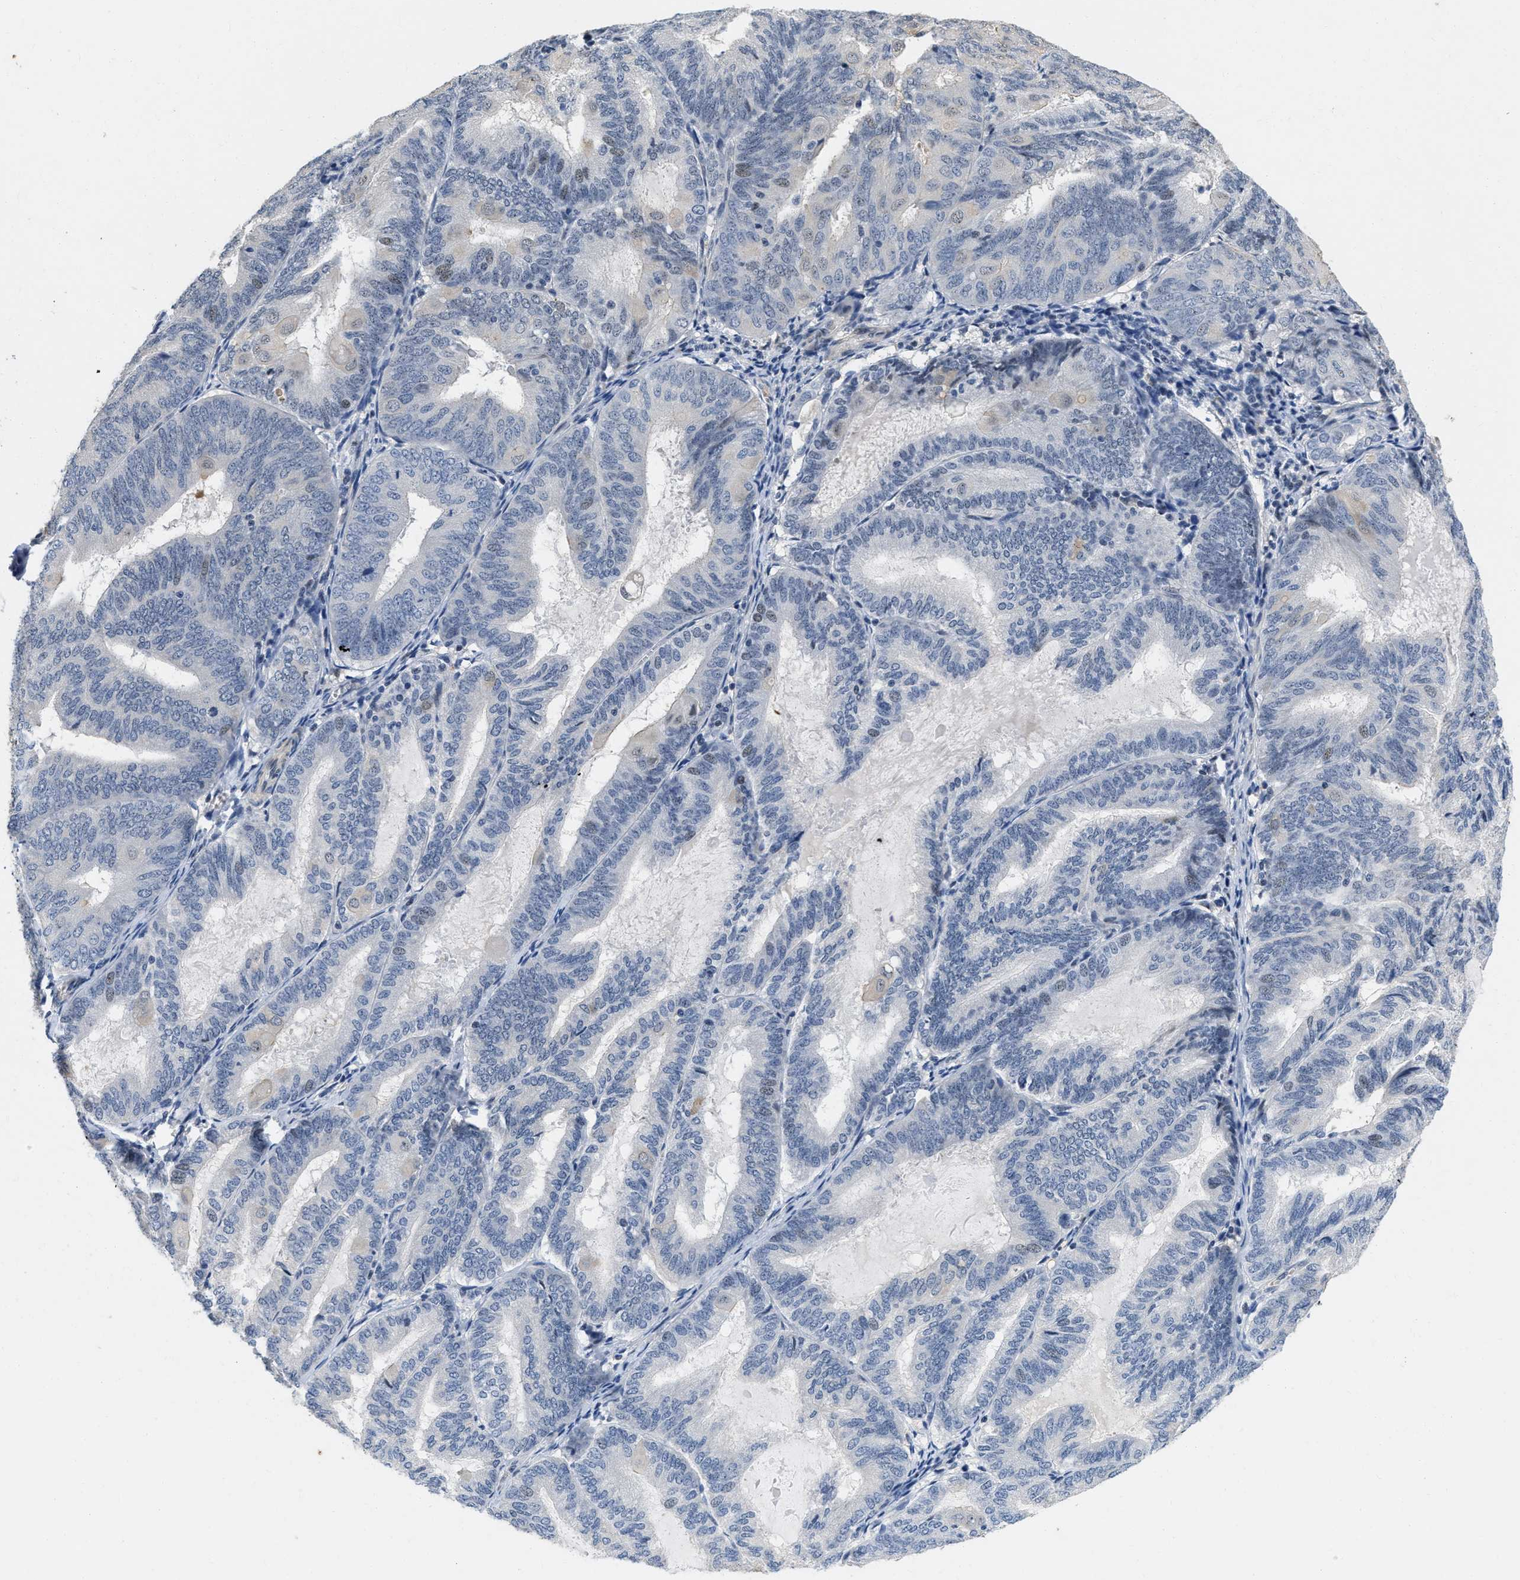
{"staining": {"intensity": "weak", "quantity": "<25%", "location": "nuclear"}, "tissue": "endometrial cancer", "cell_type": "Tumor cells", "image_type": "cancer", "snomed": [{"axis": "morphology", "description": "Adenocarcinoma, NOS"}, {"axis": "topography", "description": "Endometrium"}], "caption": "This histopathology image is of endometrial adenocarcinoma stained with immunohistochemistry (IHC) to label a protein in brown with the nuclei are counter-stained blue. There is no staining in tumor cells.", "gene": "VIP", "patient": {"sex": "female", "age": 81}}